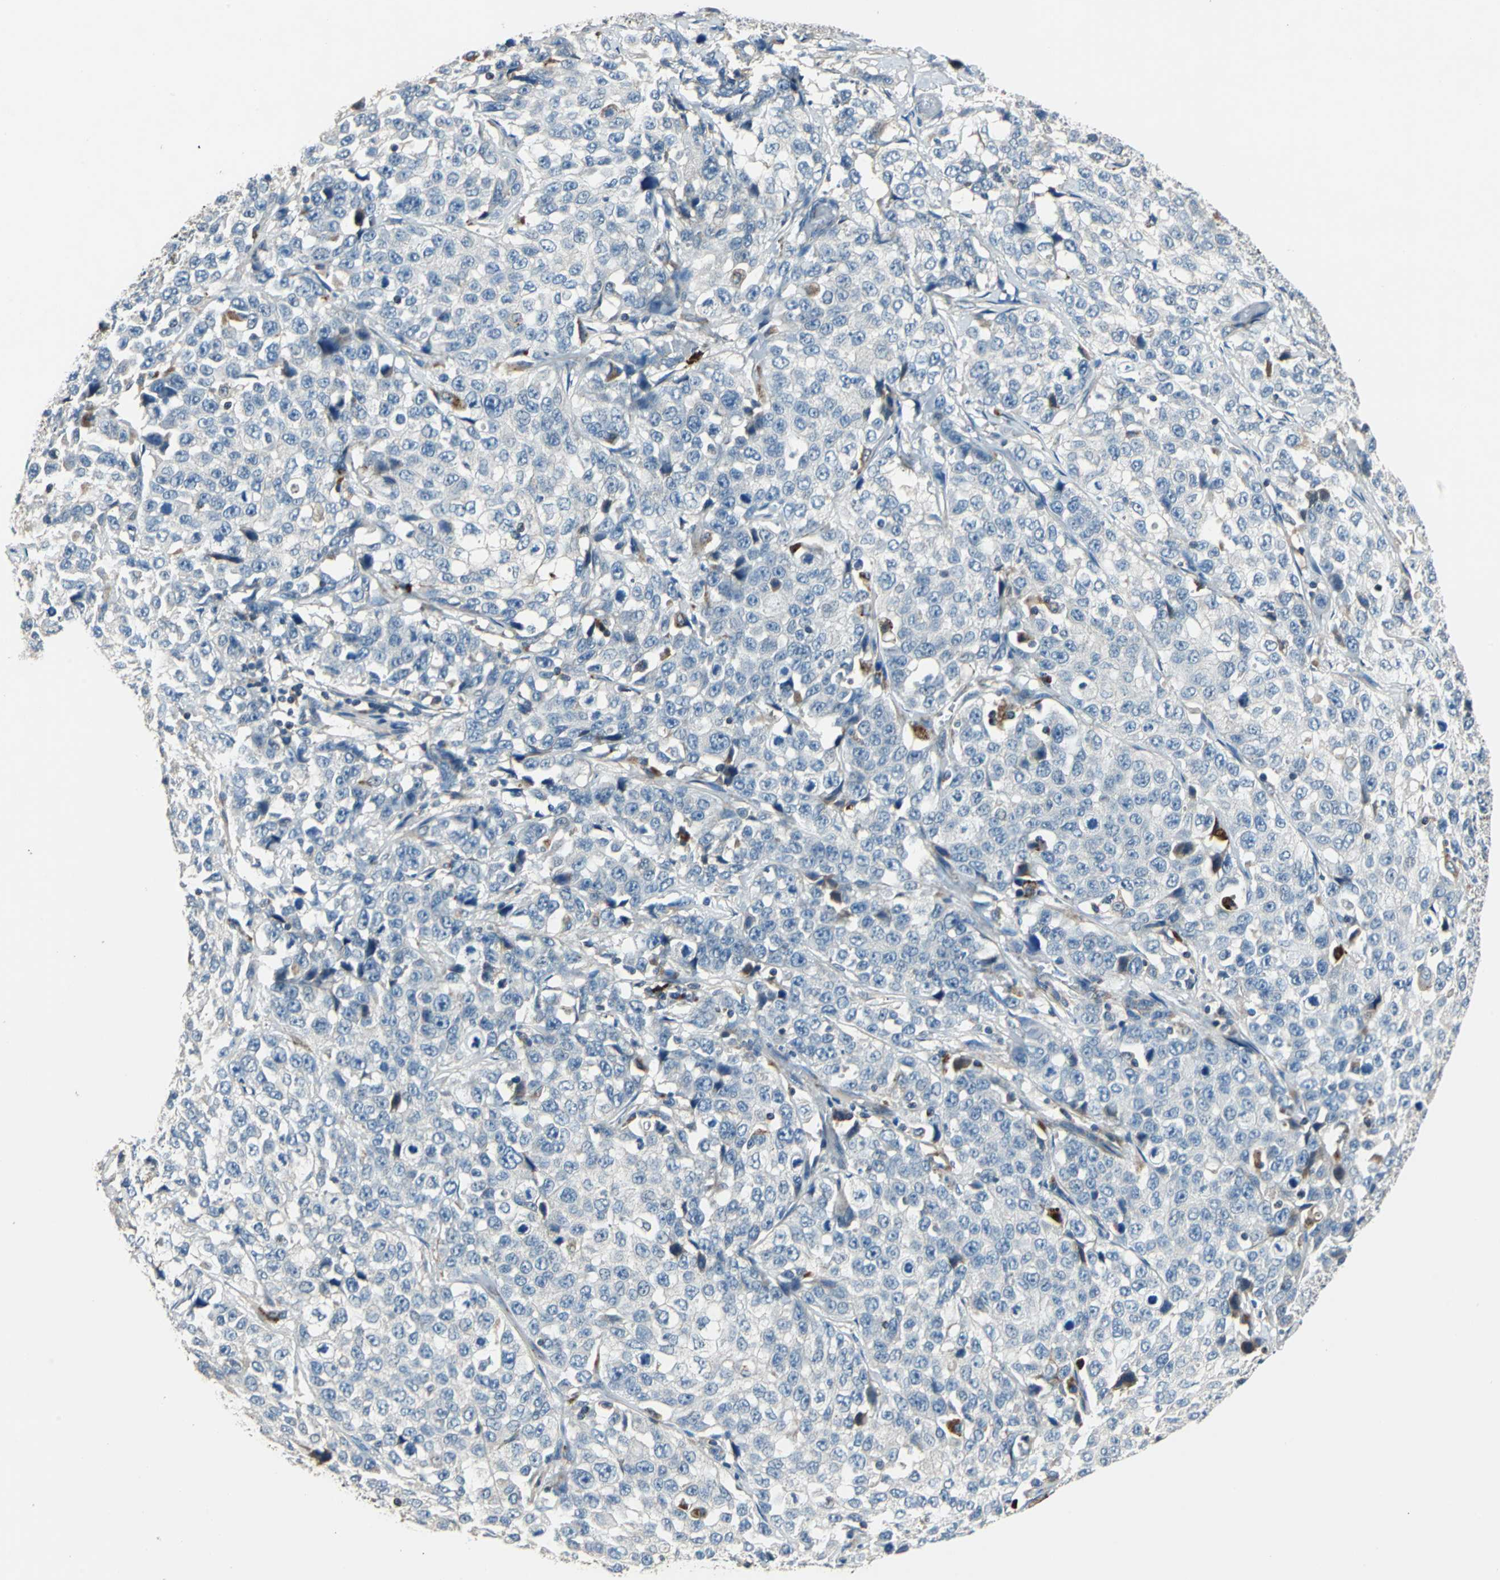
{"staining": {"intensity": "negative", "quantity": "none", "location": "none"}, "tissue": "stomach cancer", "cell_type": "Tumor cells", "image_type": "cancer", "snomed": [{"axis": "morphology", "description": "Normal tissue, NOS"}, {"axis": "morphology", "description": "Adenocarcinoma, NOS"}, {"axis": "topography", "description": "Stomach"}], "caption": "Photomicrograph shows no significant protein staining in tumor cells of stomach cancer (adenocarcinoma).", "gene": "SLC19A2", "patient": {"sex": "male", "age": 48}}